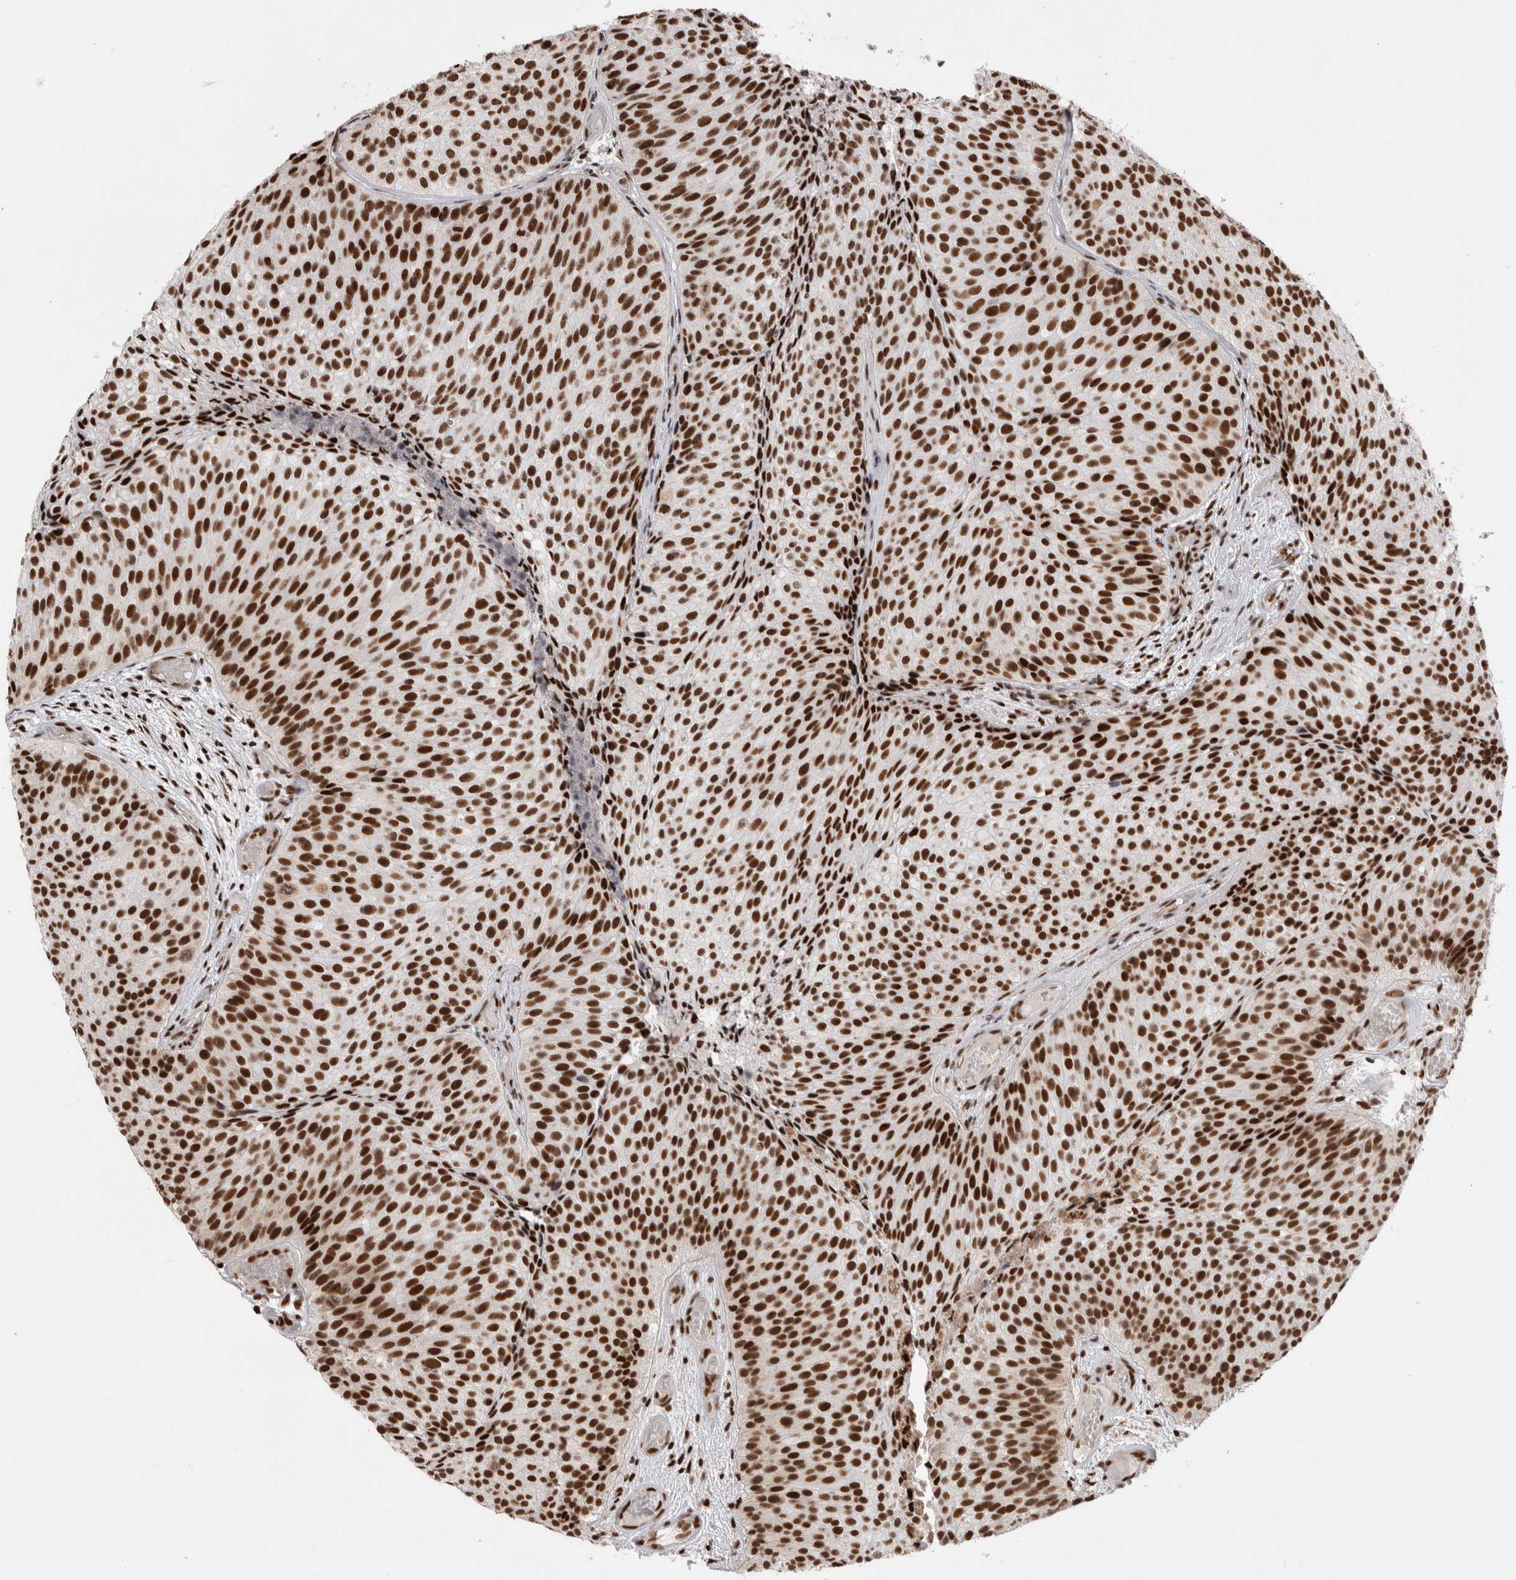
{"staining": {"intensity": "strong", "quantity": ">75%", "location": "nuclear"}, "tissue": "urothelial cancer", "cell_type": "Tumor cells", "image_type": "cancer", "snomed": [{"axis": "morphology", "description": "Urothelial carcinoma, Low grade"}, {"axis": "topography", "description": "Urinary bladder"}], "caption": "Immunohistochemistry micrograph of neoplastic tissue: urothelial carcinoma (low-grade) stained using IHC reveals high levels of strong protein expression localized specifically in the nuclear of tumor cells, appearing as a nuclear brown color.", "gene": "EYA2", "patient": {"sex": "male", "age": 86}}